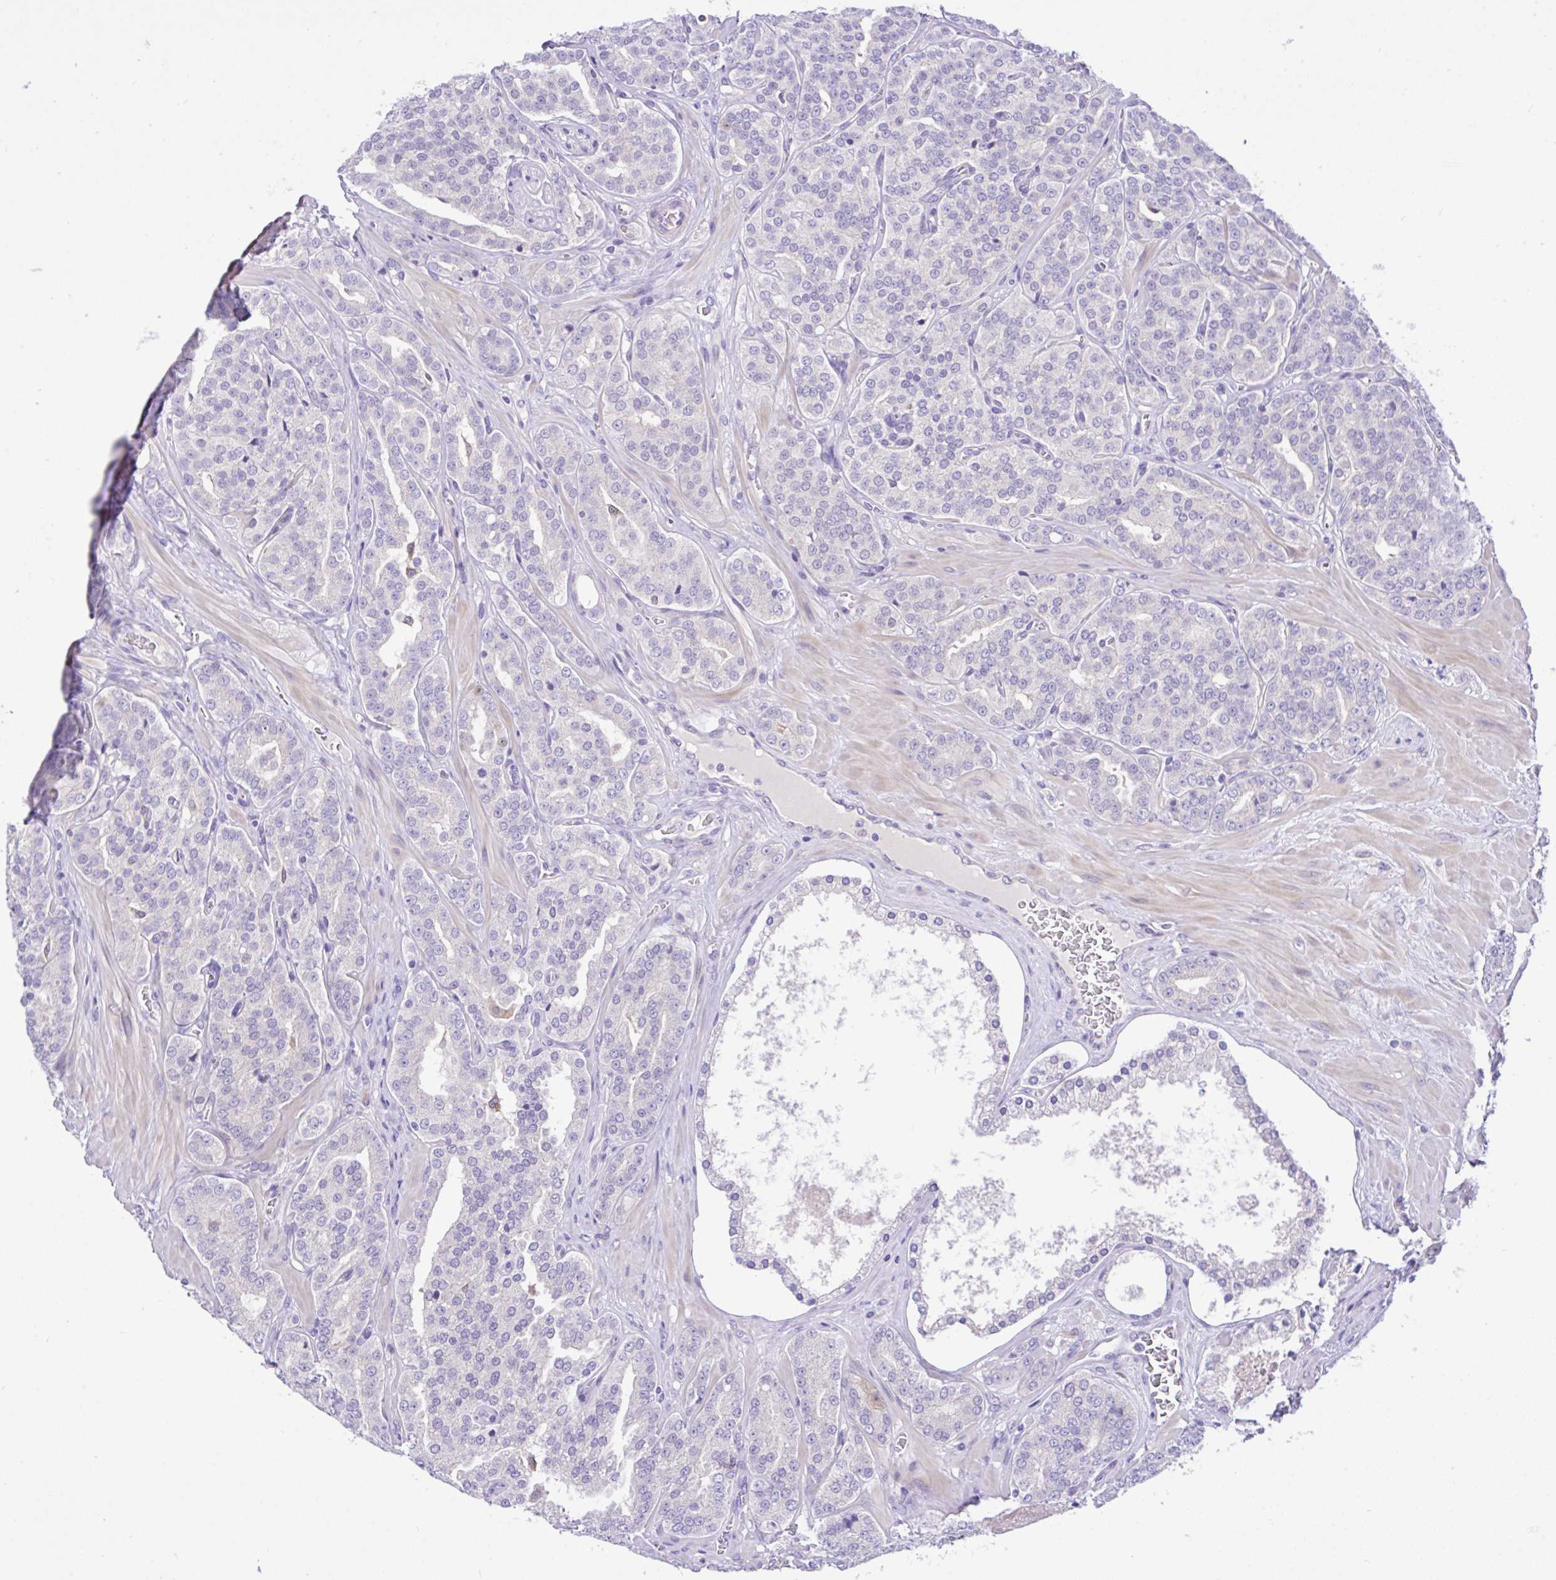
{"staining": {"intensity": "negative", "quantity": "none", "location": "none"}, "tissue": "prostate cancer", "cell_type": "Tumor cells", "image_type": "cancer", "snomed": [{"axis": "morphology", "description": "Adenocarcinoma, High grade"}, {"axis": "topography", "description": "Prostate"}], "caption": "Immunohistochemical staining of human prostate cancer (adenocarcinoma (high-grade)) shows no significant expression in tumor cells.", "gene": "ANO4", "patient": {"sex": "male", "age": 66}}